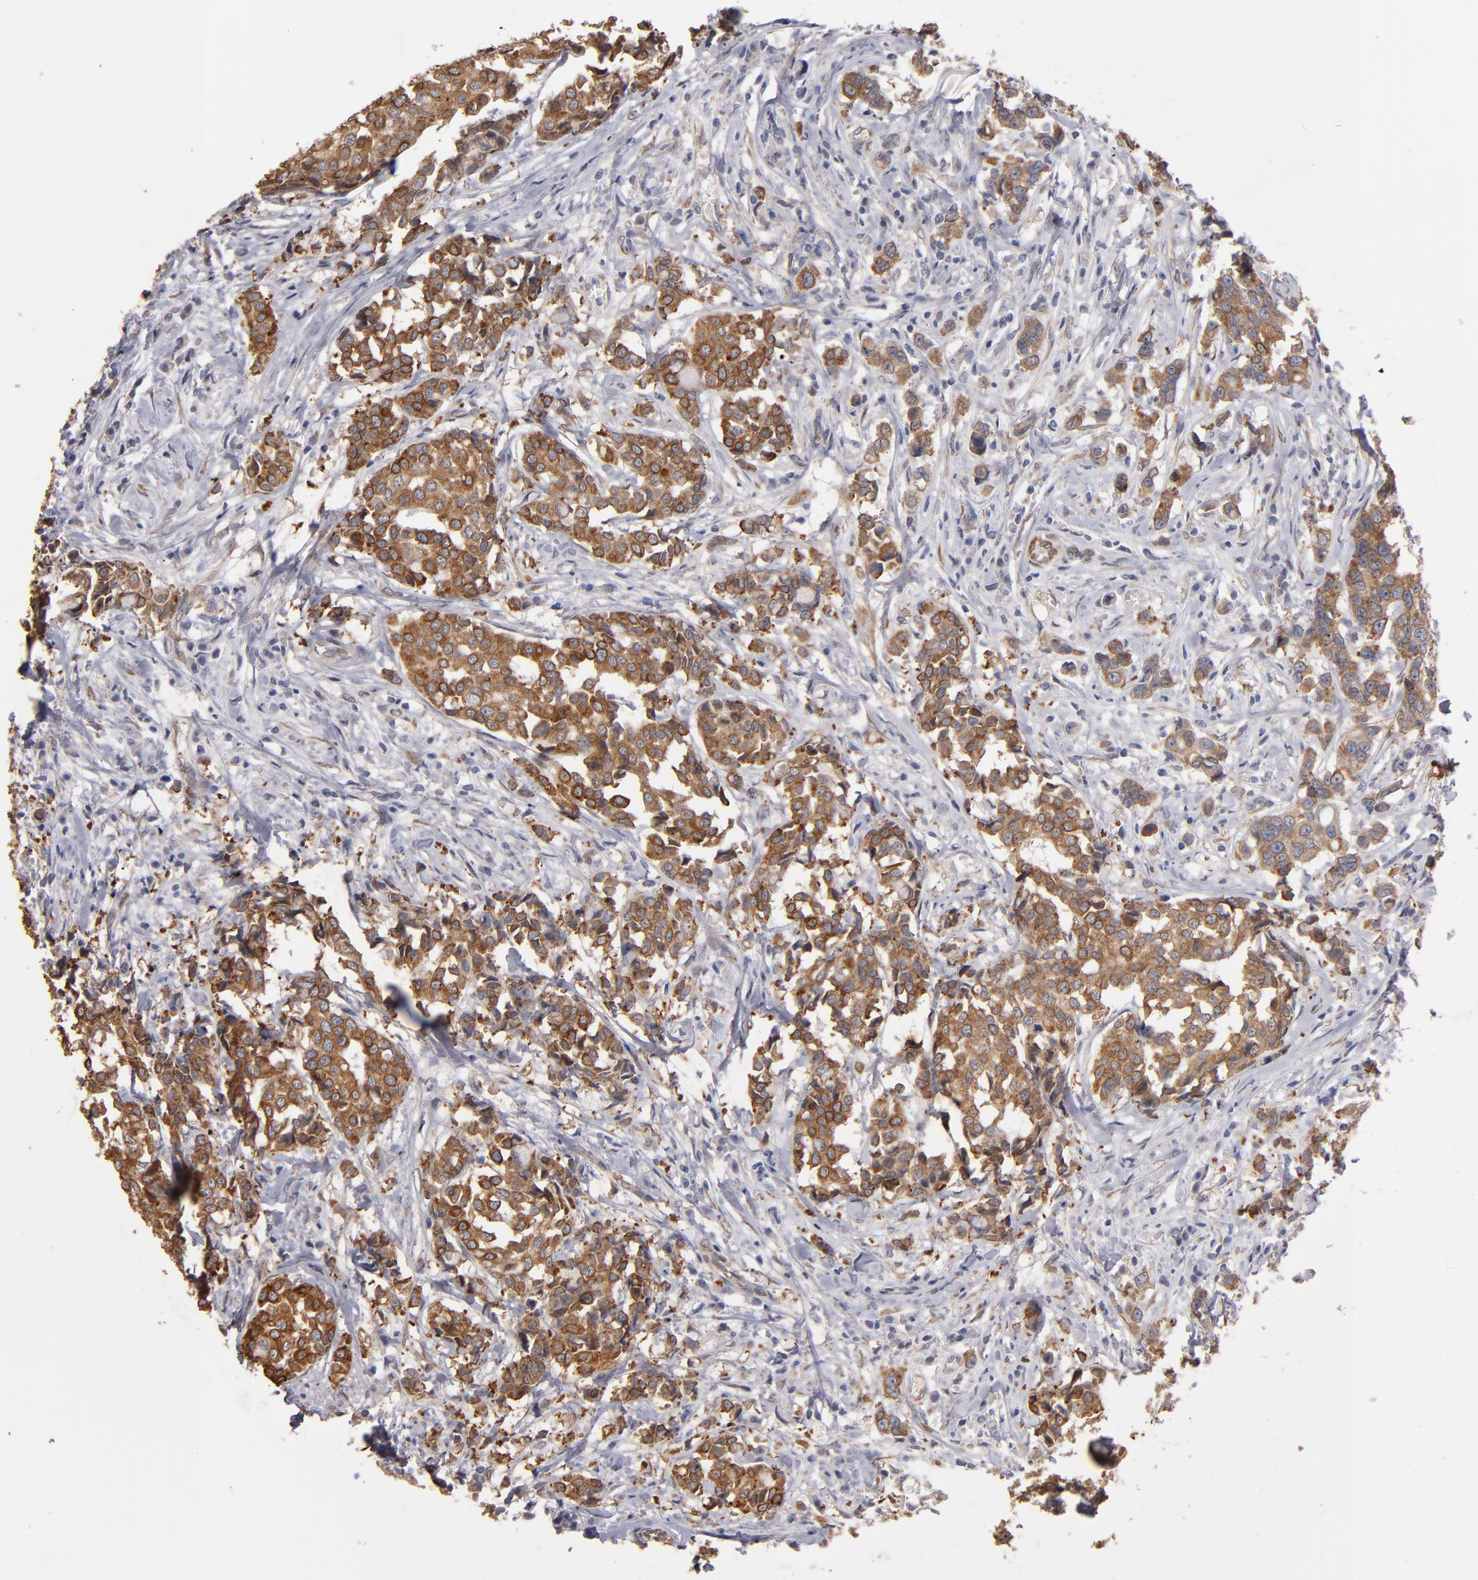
{"staining": {"intensity": "moderate", "quantity": ">75%", "location": "cytoplasmic/membranous"}, "tissue": "breast cancer", "cell_type": "Tumor cells", "image_type": "cancer", "snomed": [{"axis": "morphology", "description": "Duct carcinoma"}, {"axis": "topography", "description": "Breast"}], "caption": "Immunohistochemical staining of human breast invasive ductal carcinoma exhibits medium levels of moderate cytoplasmic/membranous expression in about >75% of tumor cells. (IHC, brightfield microscopy, high magnification).", "gene": "PGRMC1", "patient": {"sex": "female", "age": 27}}